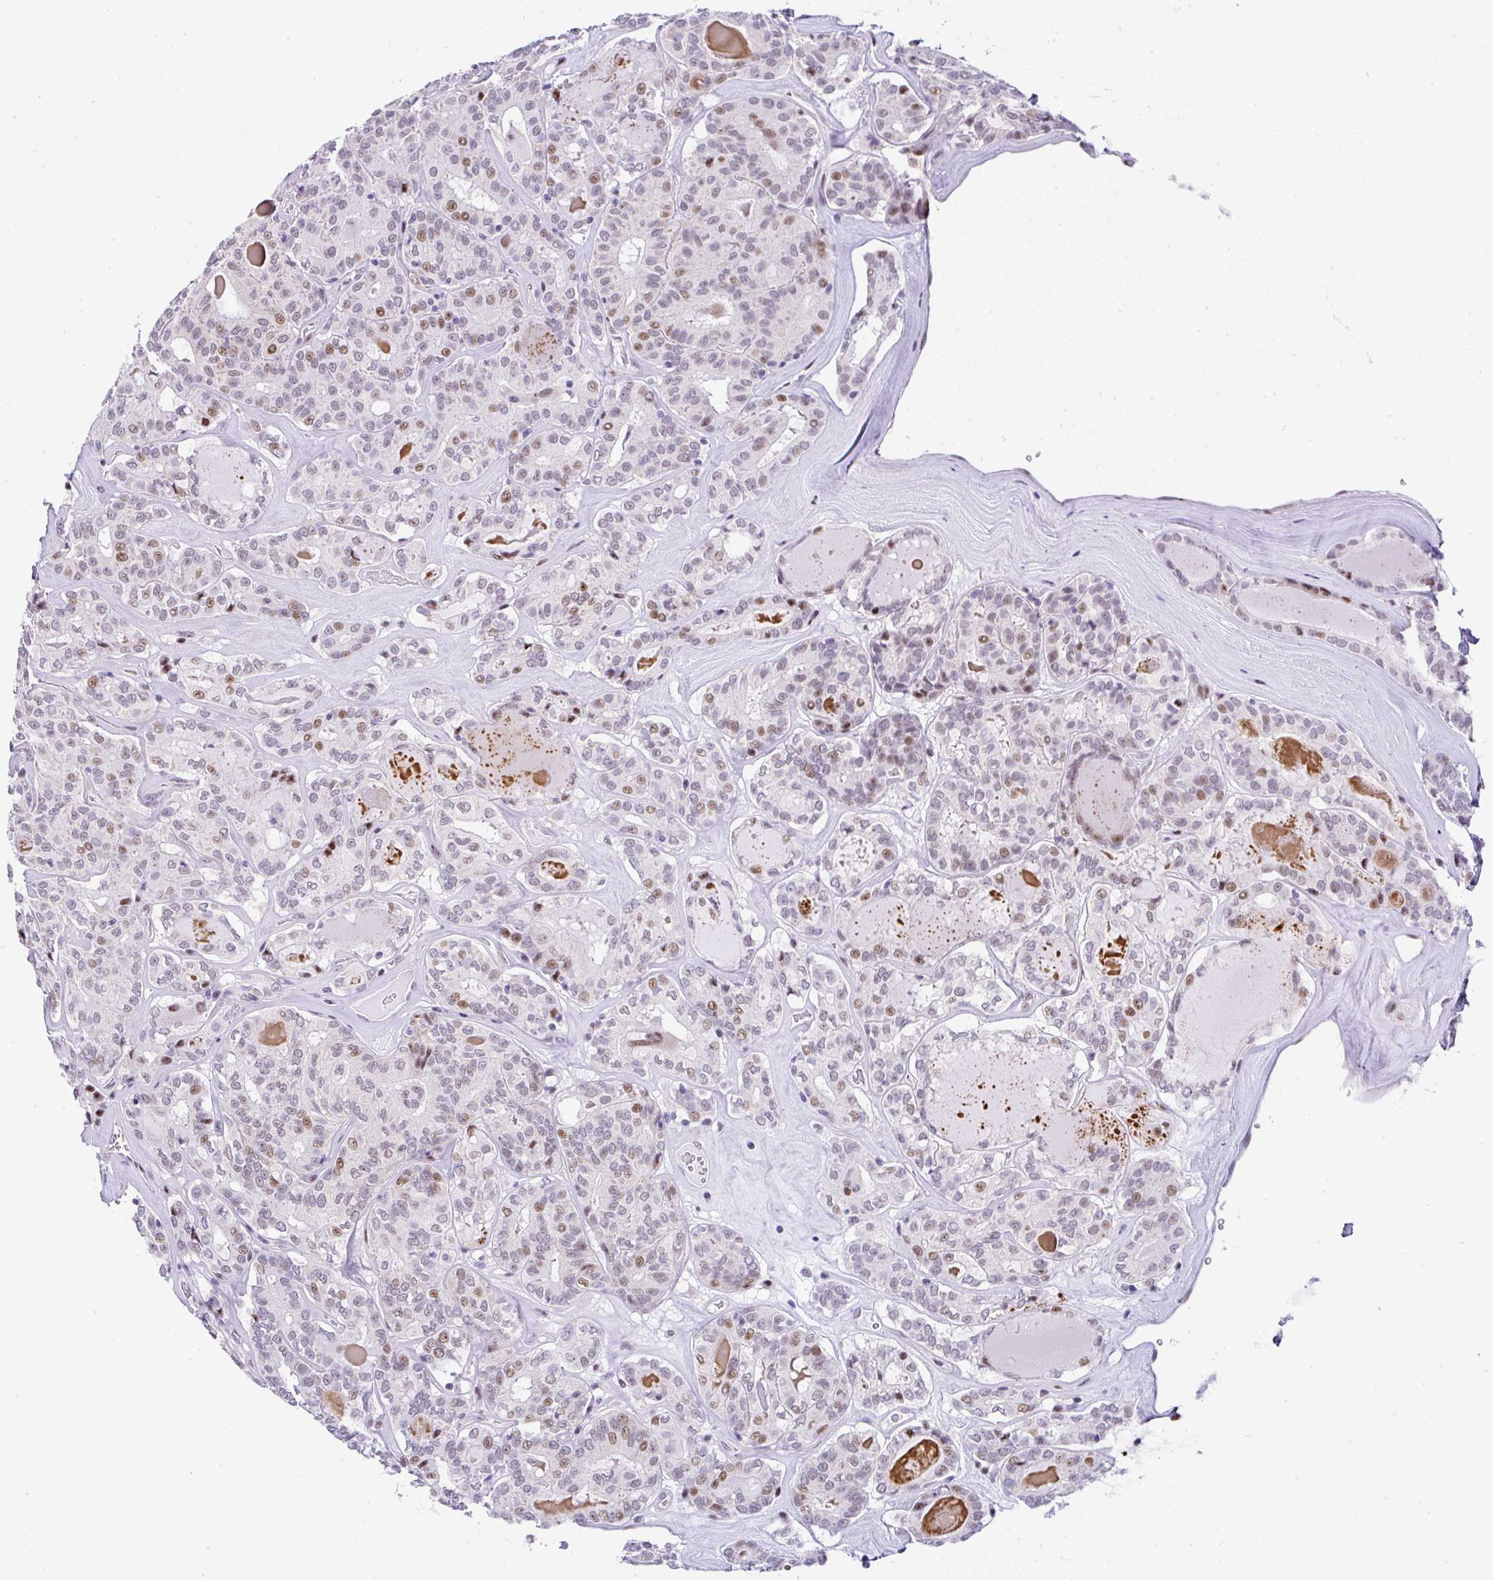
{"staining": {"intensity": "moderate", "quantity": "<25%", "location": "nuclear"}, "tissue": "thyroid cancer", "cell_type": "Tumor cells", "image_type": "cancer", "snomed": [{"axis": "morphology", "description": "Papillary adenocarcinoma, NOS"}, {"axis": "topography", "description": "Thyroid gland"}], "caption": "Immunohistochemistry (DAB (3,3'-diaminobenzidine)) staining of thyroid papillary adenocarcinoma reveals moderate nuclear protein staining in about <25% of tumor cells. (DAB = brown stain, brightfield microscopy at high magnification).", "gene": "NR1D2", "patient": {"sex": "female", "age": 72}}